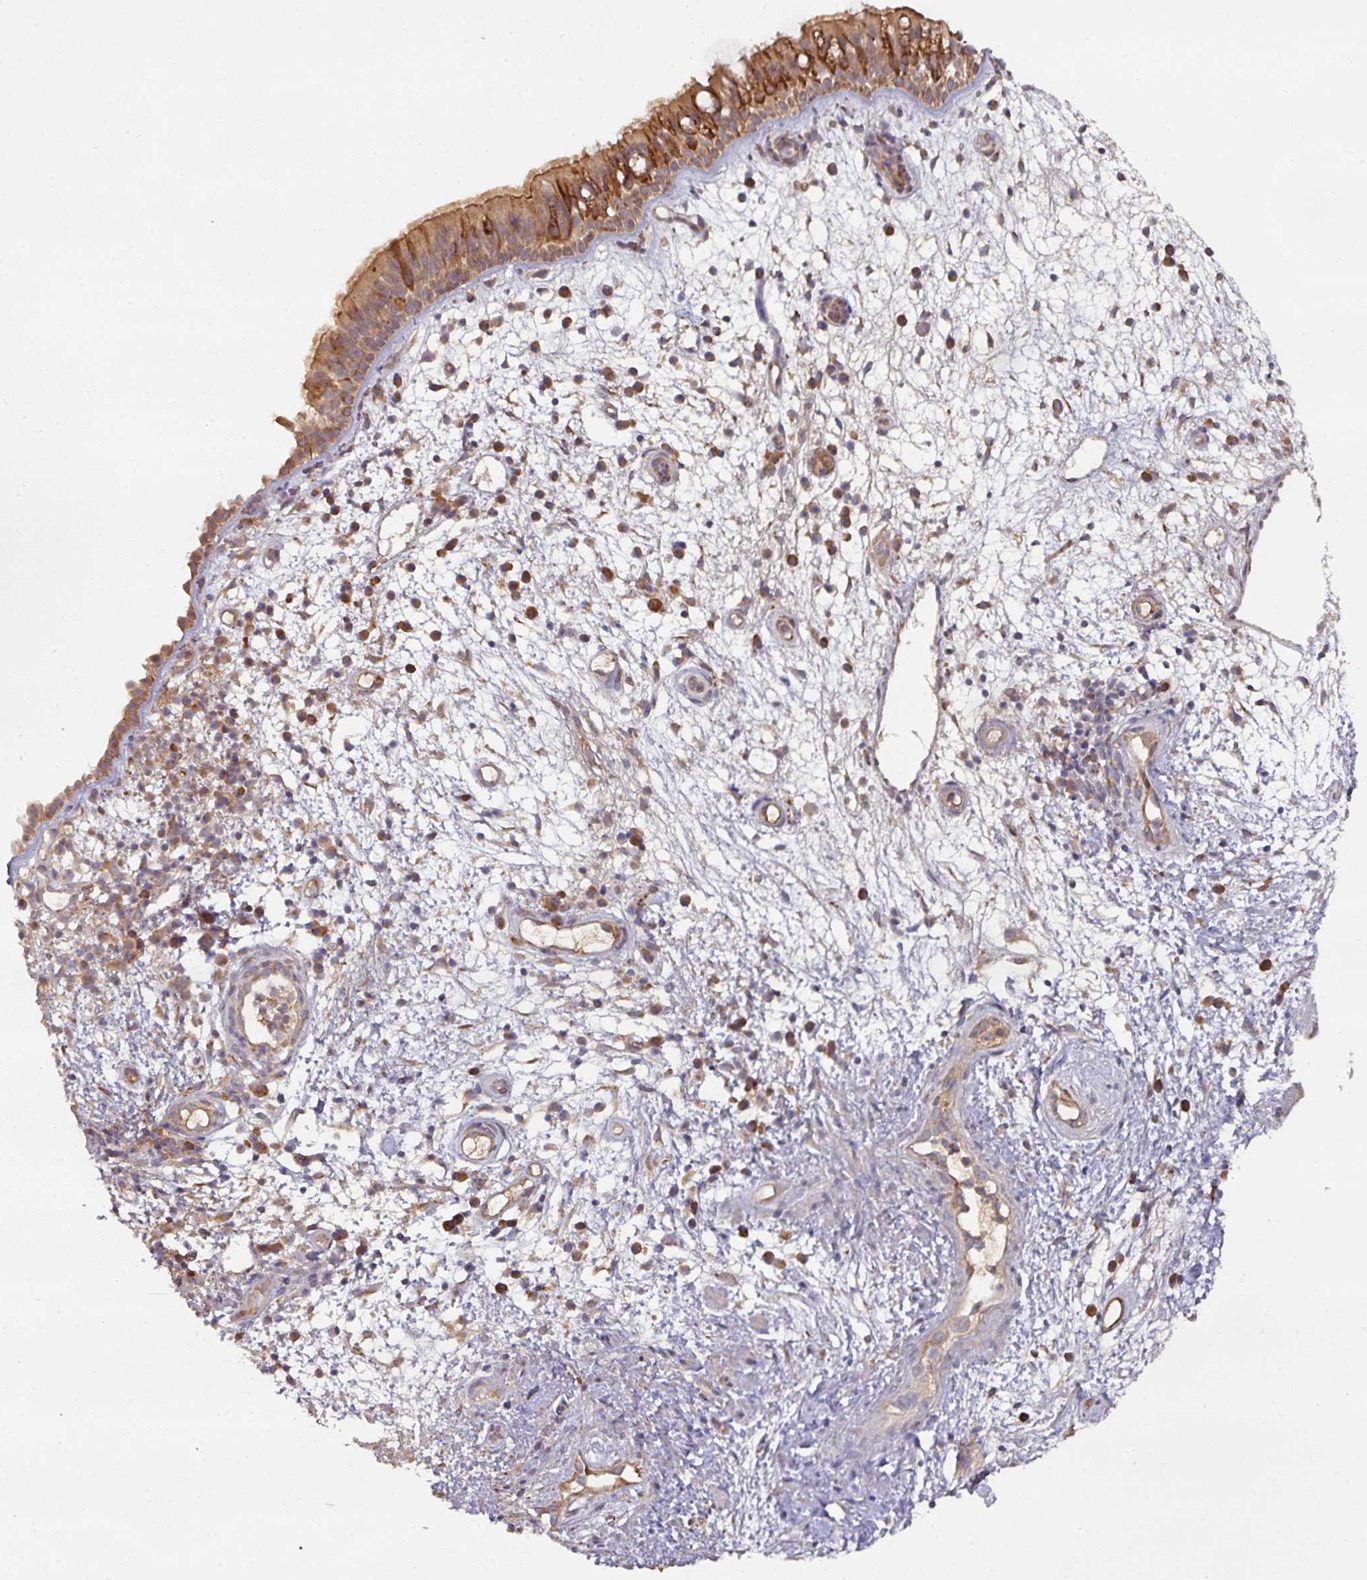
{"staining": {"intensity": "moderate", "quantity": ">75%", "location": "cytoplasmic/membranous"}, "tissue": "nasopharynx", "cell_type": "Respiratory epithelial cells", "image_type": "normal", "snomed": [{"axis": "morphology", "description": "Normal tissue, NOS"}, {"axis": "morphology", "description": "Inflammation, NOS"}, {"axis": "topography", "description": "Nasopharynx"}], "caption": "This photomicrograph exhibits immunohistochemistry (IHC) staining of unremarkable human nasopharynx, with medium moderate cytoplasmic/membranous positivity in approximately >75% of respiratory epithelial cells.", "gene": "CEP95", "patient": {"sex": "male", "age": 54}}